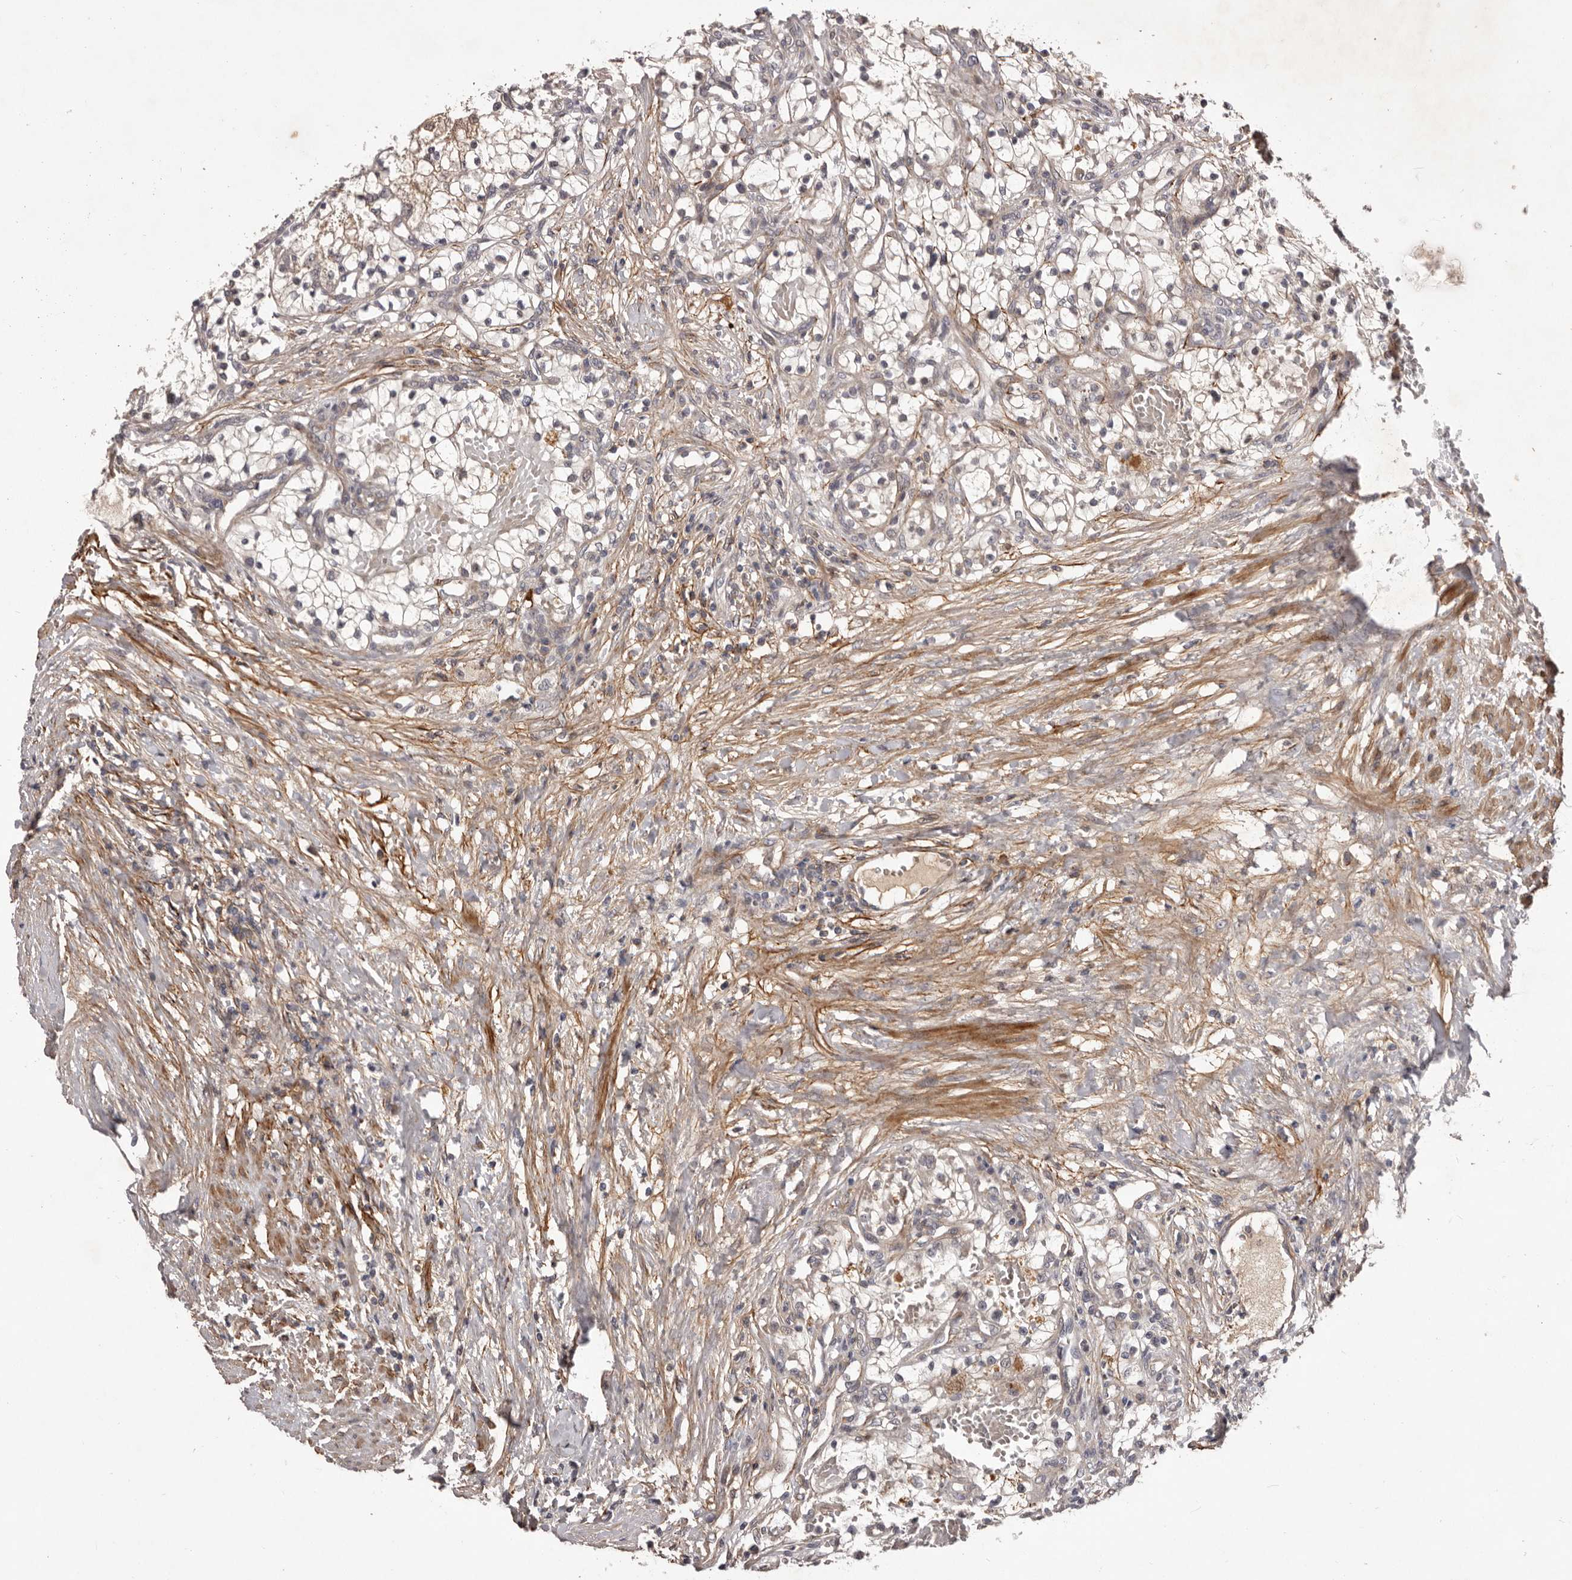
{"staining": {"intensity": "negative", "quantity": "none", "location": "none"}, "tissue": "renal cancer", "cell_type": "Tumor cells", "image_type": "cancer", "snomed": [{"axis": "morphology", "description": "Normal tissue, NOS"}, {"axis": "morphology", "description": "Adenocarcinoma, NOS"}, {"axis": "topography", "description": "Kidney"}], "caption": "IHC of renal adenocarcinoma reveals no expression in tumor cells.", "gene": "HBS1L", "patient": {"sex": "male", "age": 68}}